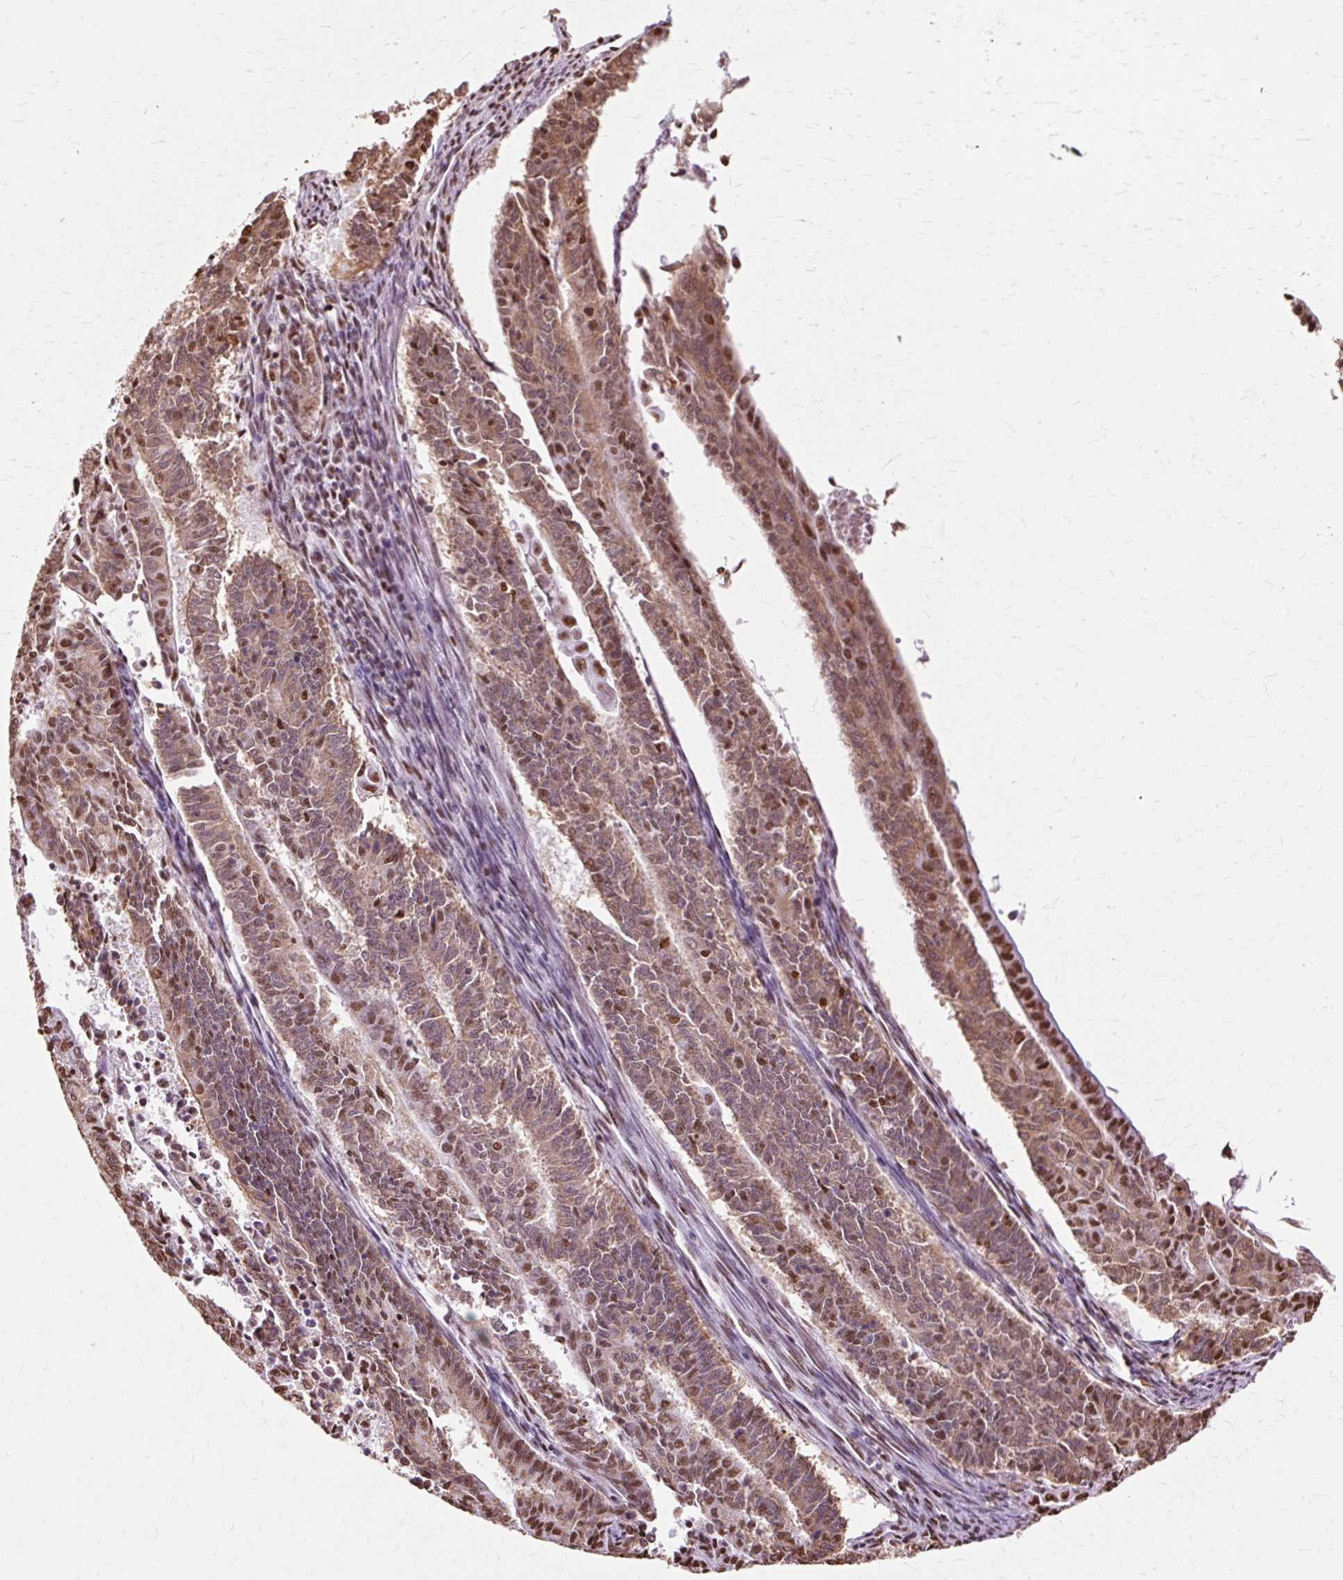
{"staining": {"intensity": "strong", "quantity": ">75%", "location": "cytoplasmic/membranous,nuclear"}, "tissue": "endometrial cancer", "cell_type": "Tumor cells", "image_type": "cancer", "snomed": [{"axis": "morphology", "description": "Adenocarcinoma, NOS"}, {"axis": "topography", "description": "Endometrium"}], "caption": "Brown immunohistochemical staining in adenocarcinoma (endometrial) displays strong cytoplasmic/membranous and nuclear expression in about >75% of tumor cells. Using DAB (brown) and hematoxylin (blue) stains, captured at high magnification using brightfield microscopy.", "gene": "XRCC6", "patient": {"sex": "female", "age": 59}}